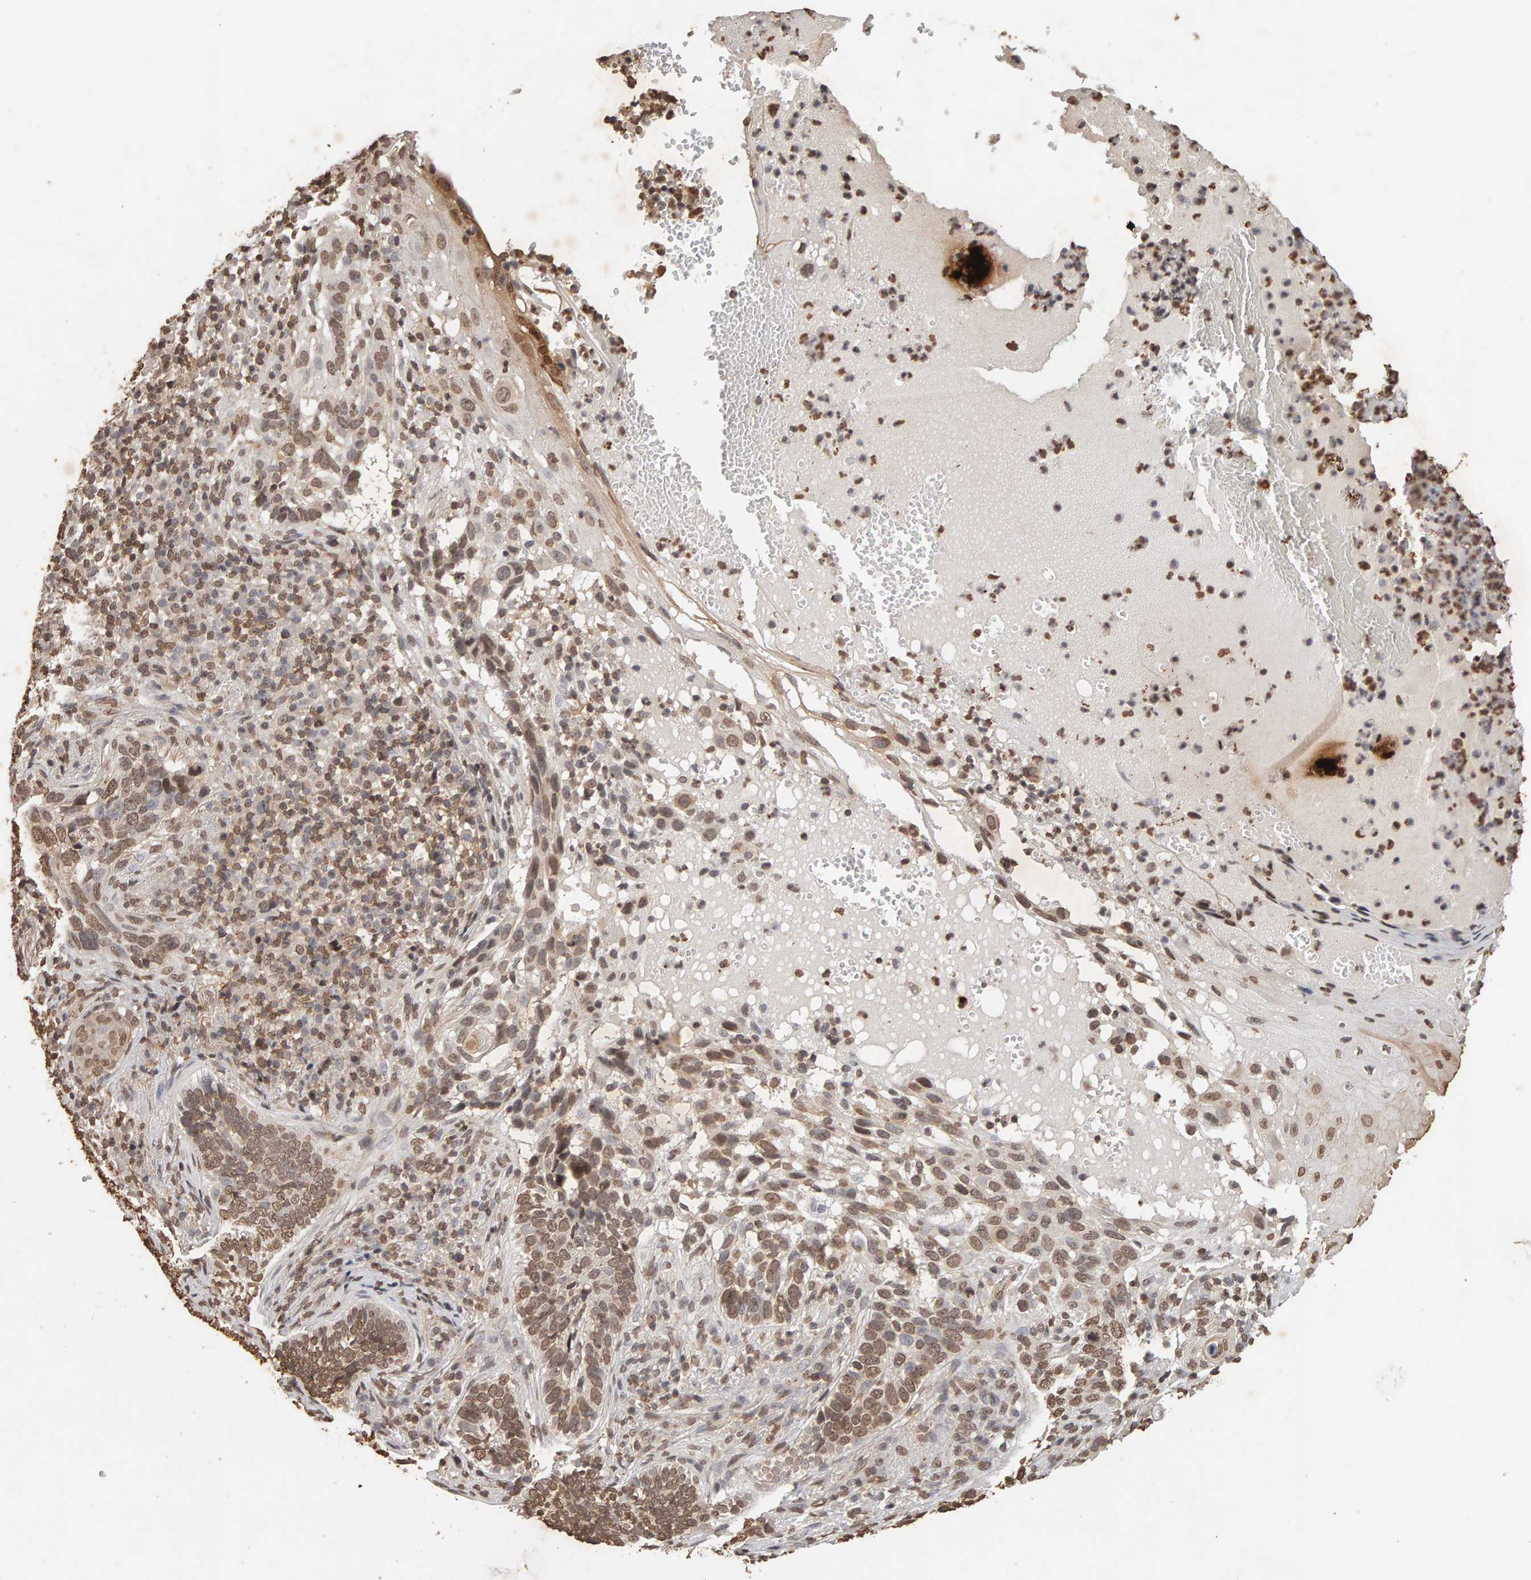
{"staining": {"intensity": "moderate", "quantity": ">75%", "location": "nuclear"}, "tissue": "skin cancer", "cell_type": "Tumor cells", "image_type": "cancer", "snomed": [{"axis": "morphology", "description": "Basal cell carcinoma"}, {"axis": "topography", "description": "Skin"}], "caption": "Moderate nuclear protein staining is present in approximately >75% of tumor cells in skin cancer (basal cell carcinoma).", "gene": "DNAJB5", "patient": {"sex": "female", "age": 89}}